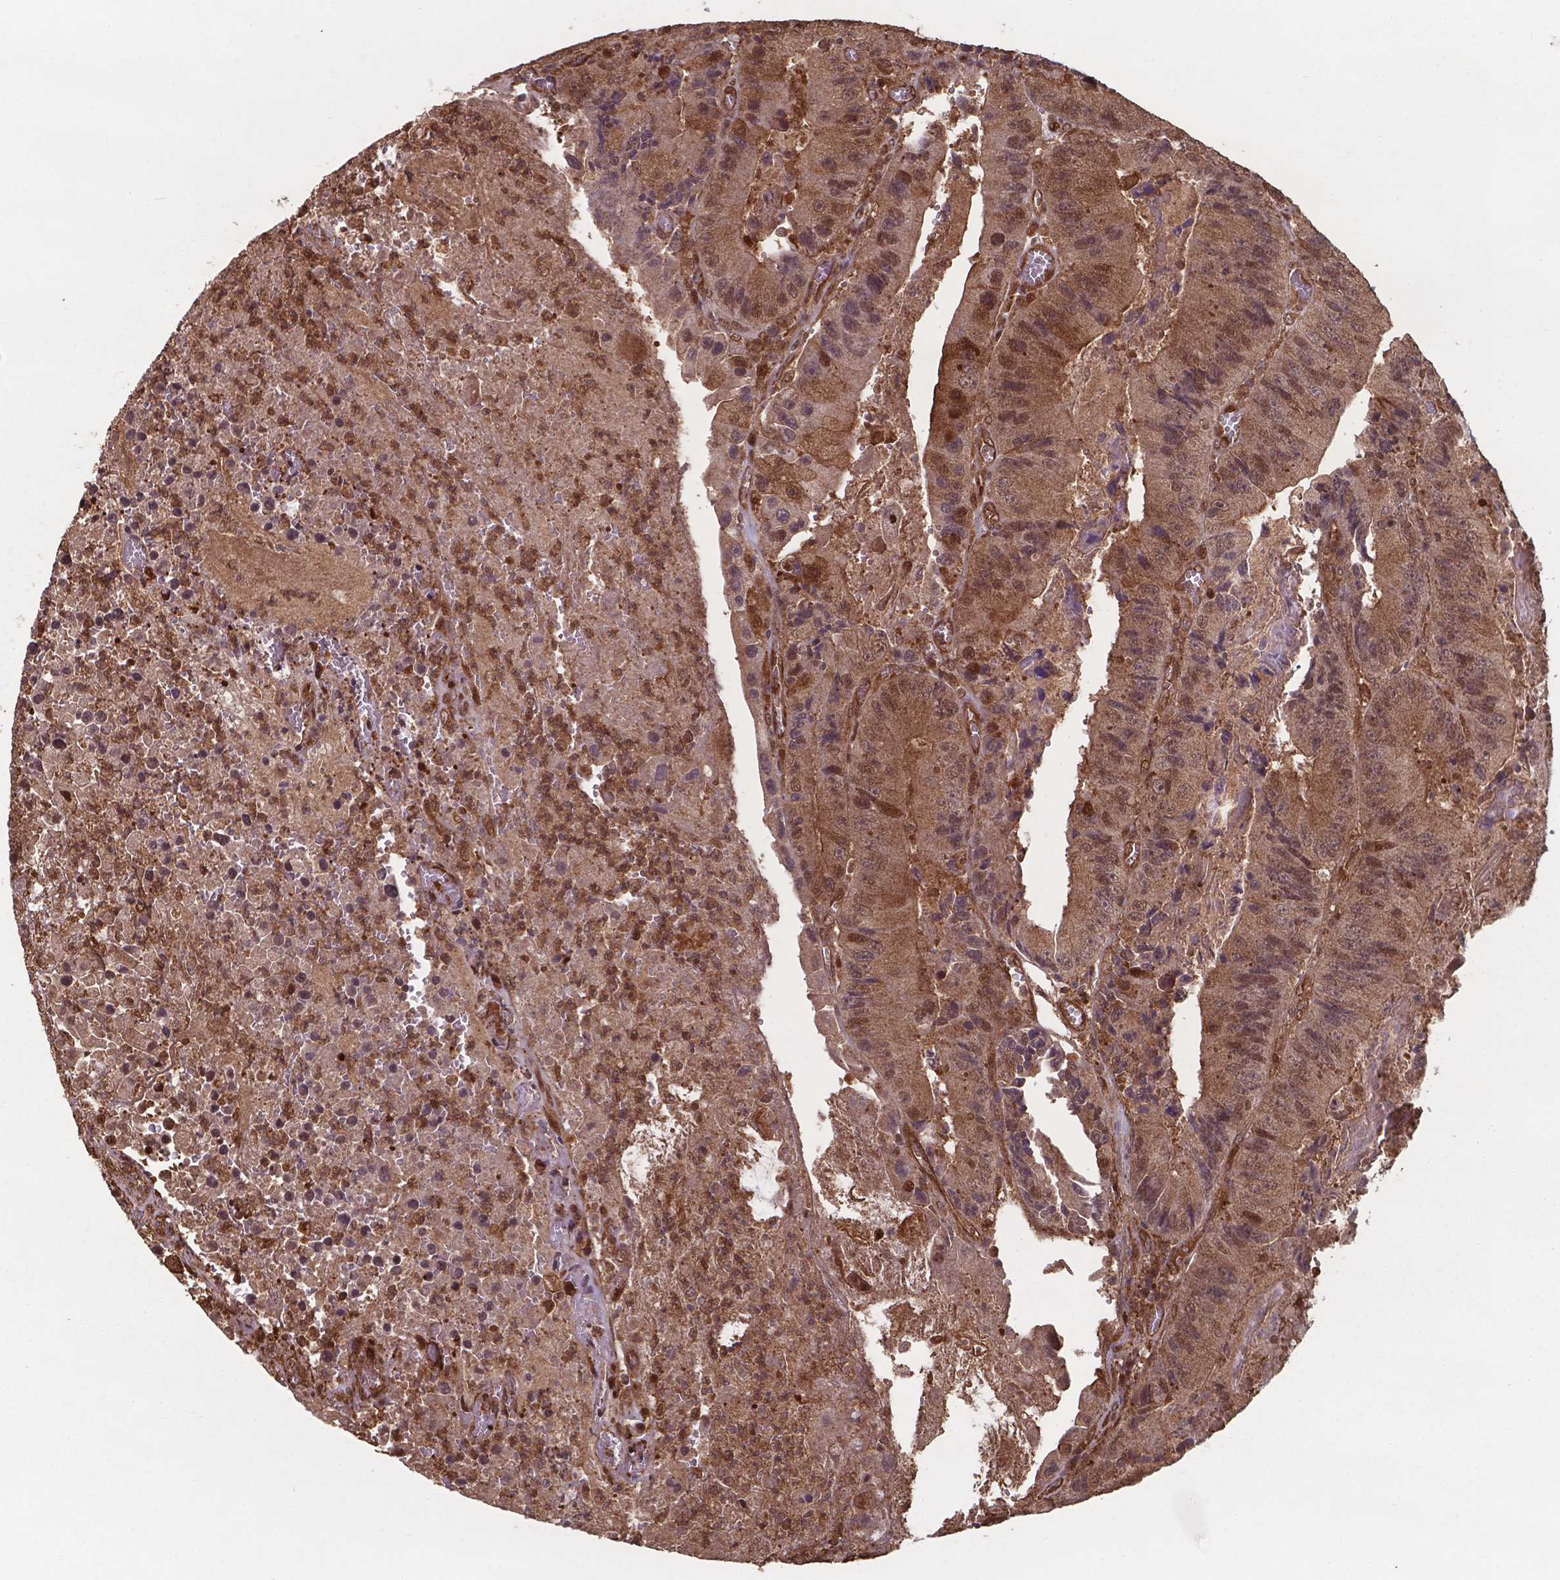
{"staining": {"intensity": "moderate", "quantity": ">75%", "location": "cytoplasmic/membranous,nuclear"}, "tissue": "colorectal cancer", "cell_type": "Tumor cells", "image_type": "cancer", "snomed": [{"axis": "morphology", "description": "Adenocarcinoma, NOS"}, {"axis": "topography", "description": "Colon"}], "caption": "Colorectal cancer (adenocarcinoma) stained with a protein marker shows moderate staining in tumor cells.", "gene": "CHP2", "patient": {"sex": "female", "age": 86}}